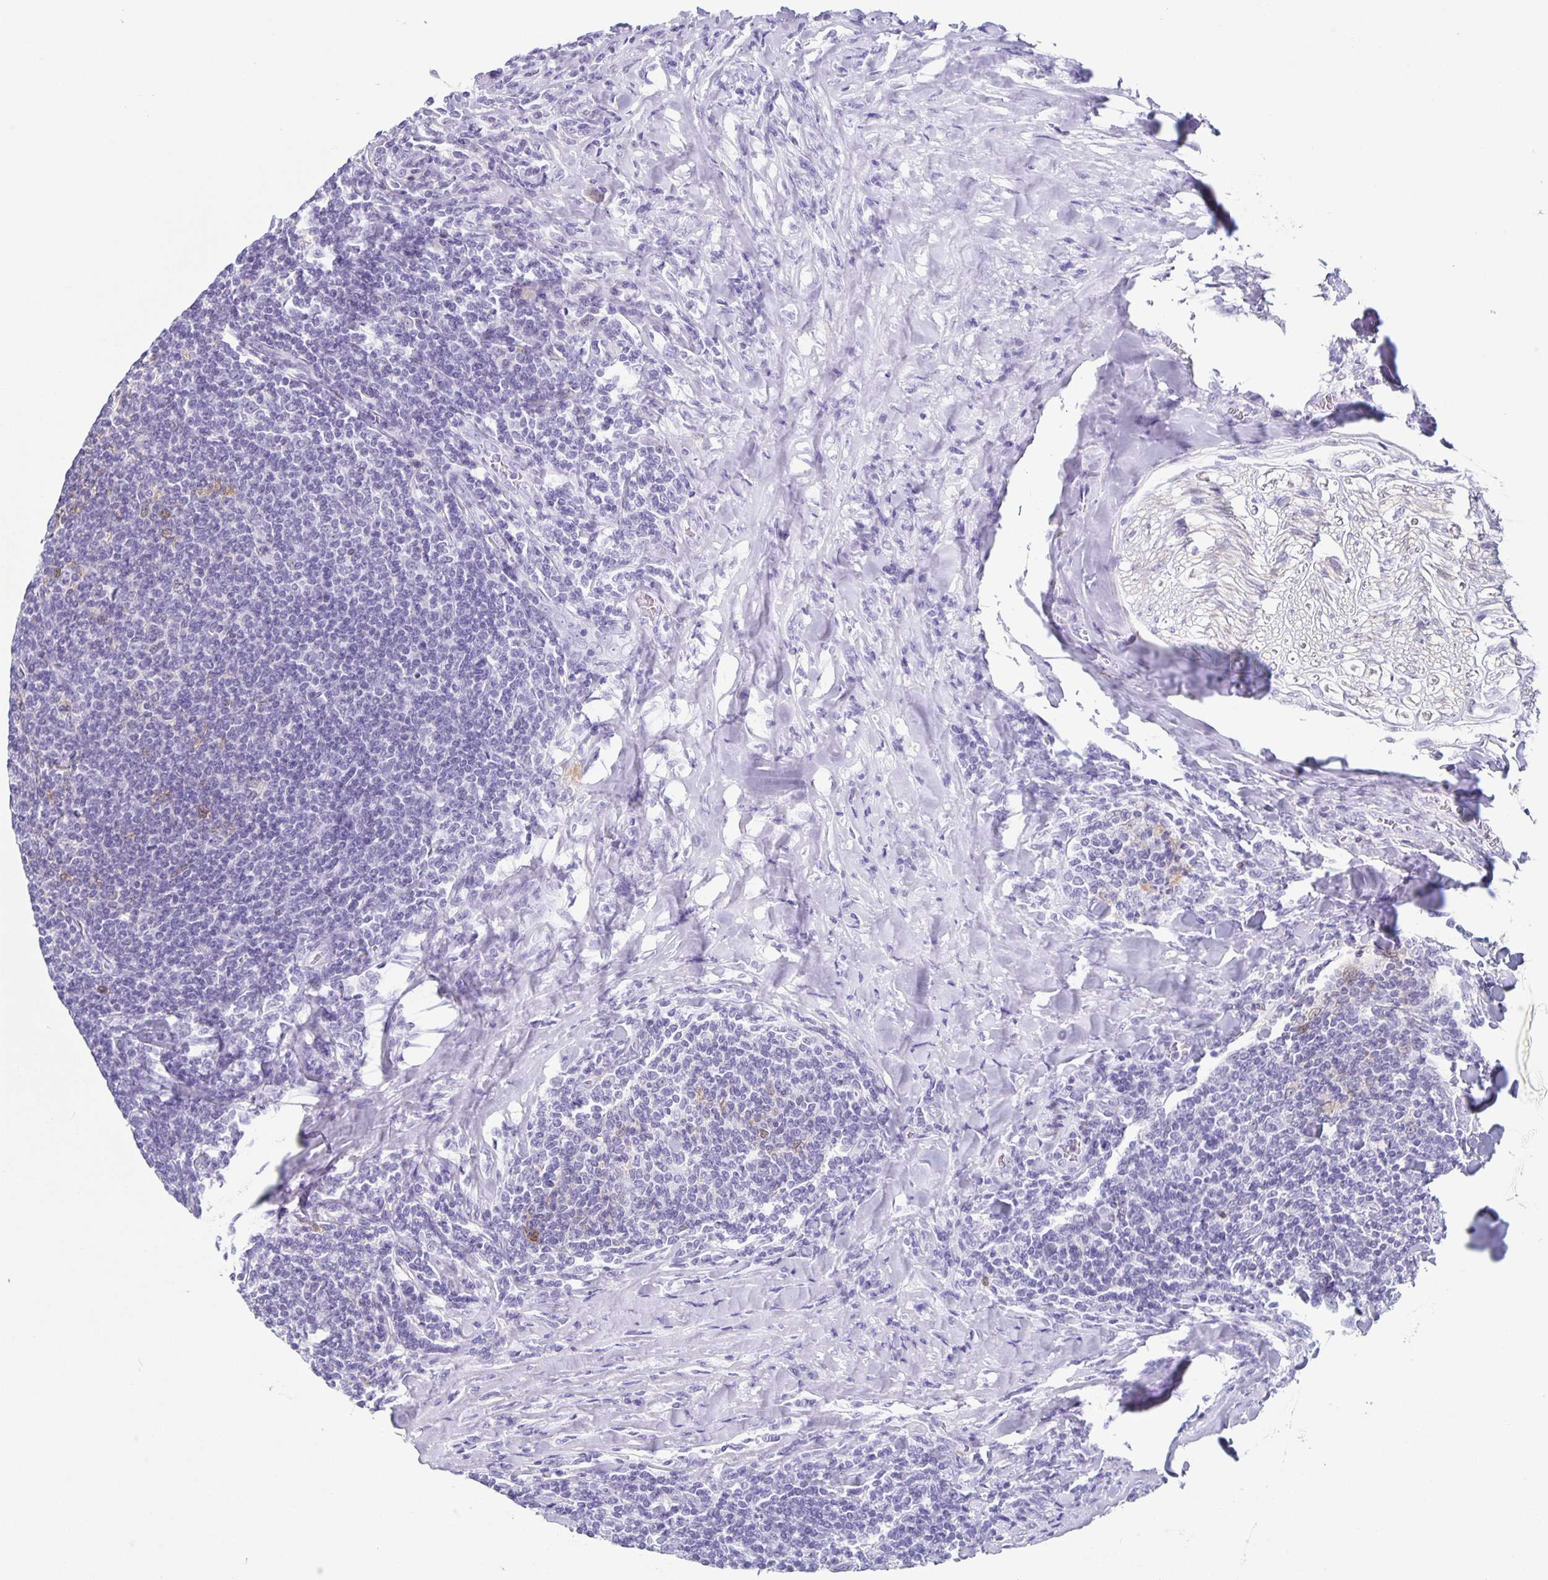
{"staining": {"intensity": "negative", "quantity": "none", "location": "none"}, "tissue": "lymphoma", "cell_type": "Tumor cells", "image_type": "cancer", "snomed": [{"axis": "morphology", "description": "Malignant lymphoma, non-Hodgkin's type, Low grade"}, {"axis": "topography", "description": "Lymph node"}], "caption": "Lymphoma stained for a protein using IHC shows no expression tumor cells.", "gene": "TPPP", "patient": {"sex": "male", "age": 52}}